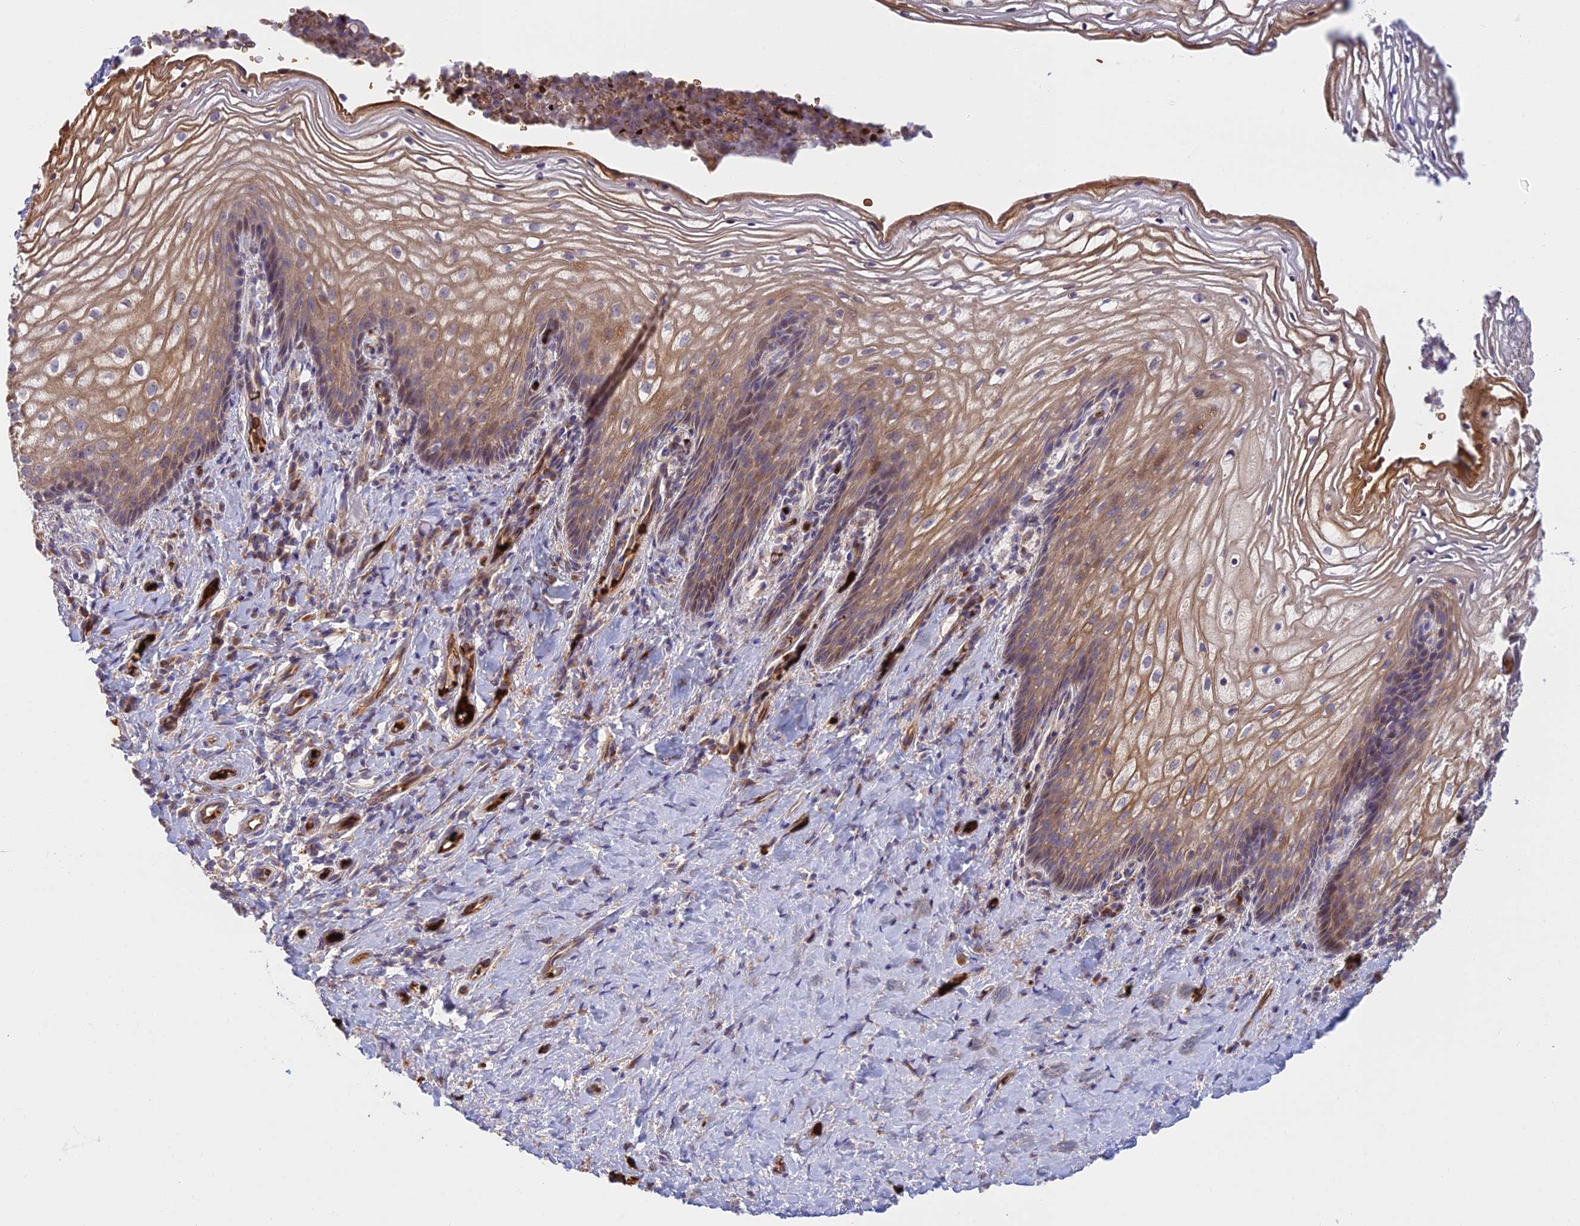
{"staining": {"intensity": "moderate", "quantity": "25%-75%", "location": "cytoplasmic/membranous,nuclear"}, "tissue": "vagina", "cell_type": "Squamous epithelial cells", "image_type": "normal", "snomed": [{"axis": "morphology", "description": "Normal tissue, NOS"}, {"axis": "topography", "description": "Vagina"}], "caption": "Moderate cytoplasmic/membranous,nuclear positivity for a protein is seen in approximately 25%-75% of squamous epithelial cells of normal vagina using IHC.", "gene": "UFSP2", "patient": {"sex": "female", "age": 60}}